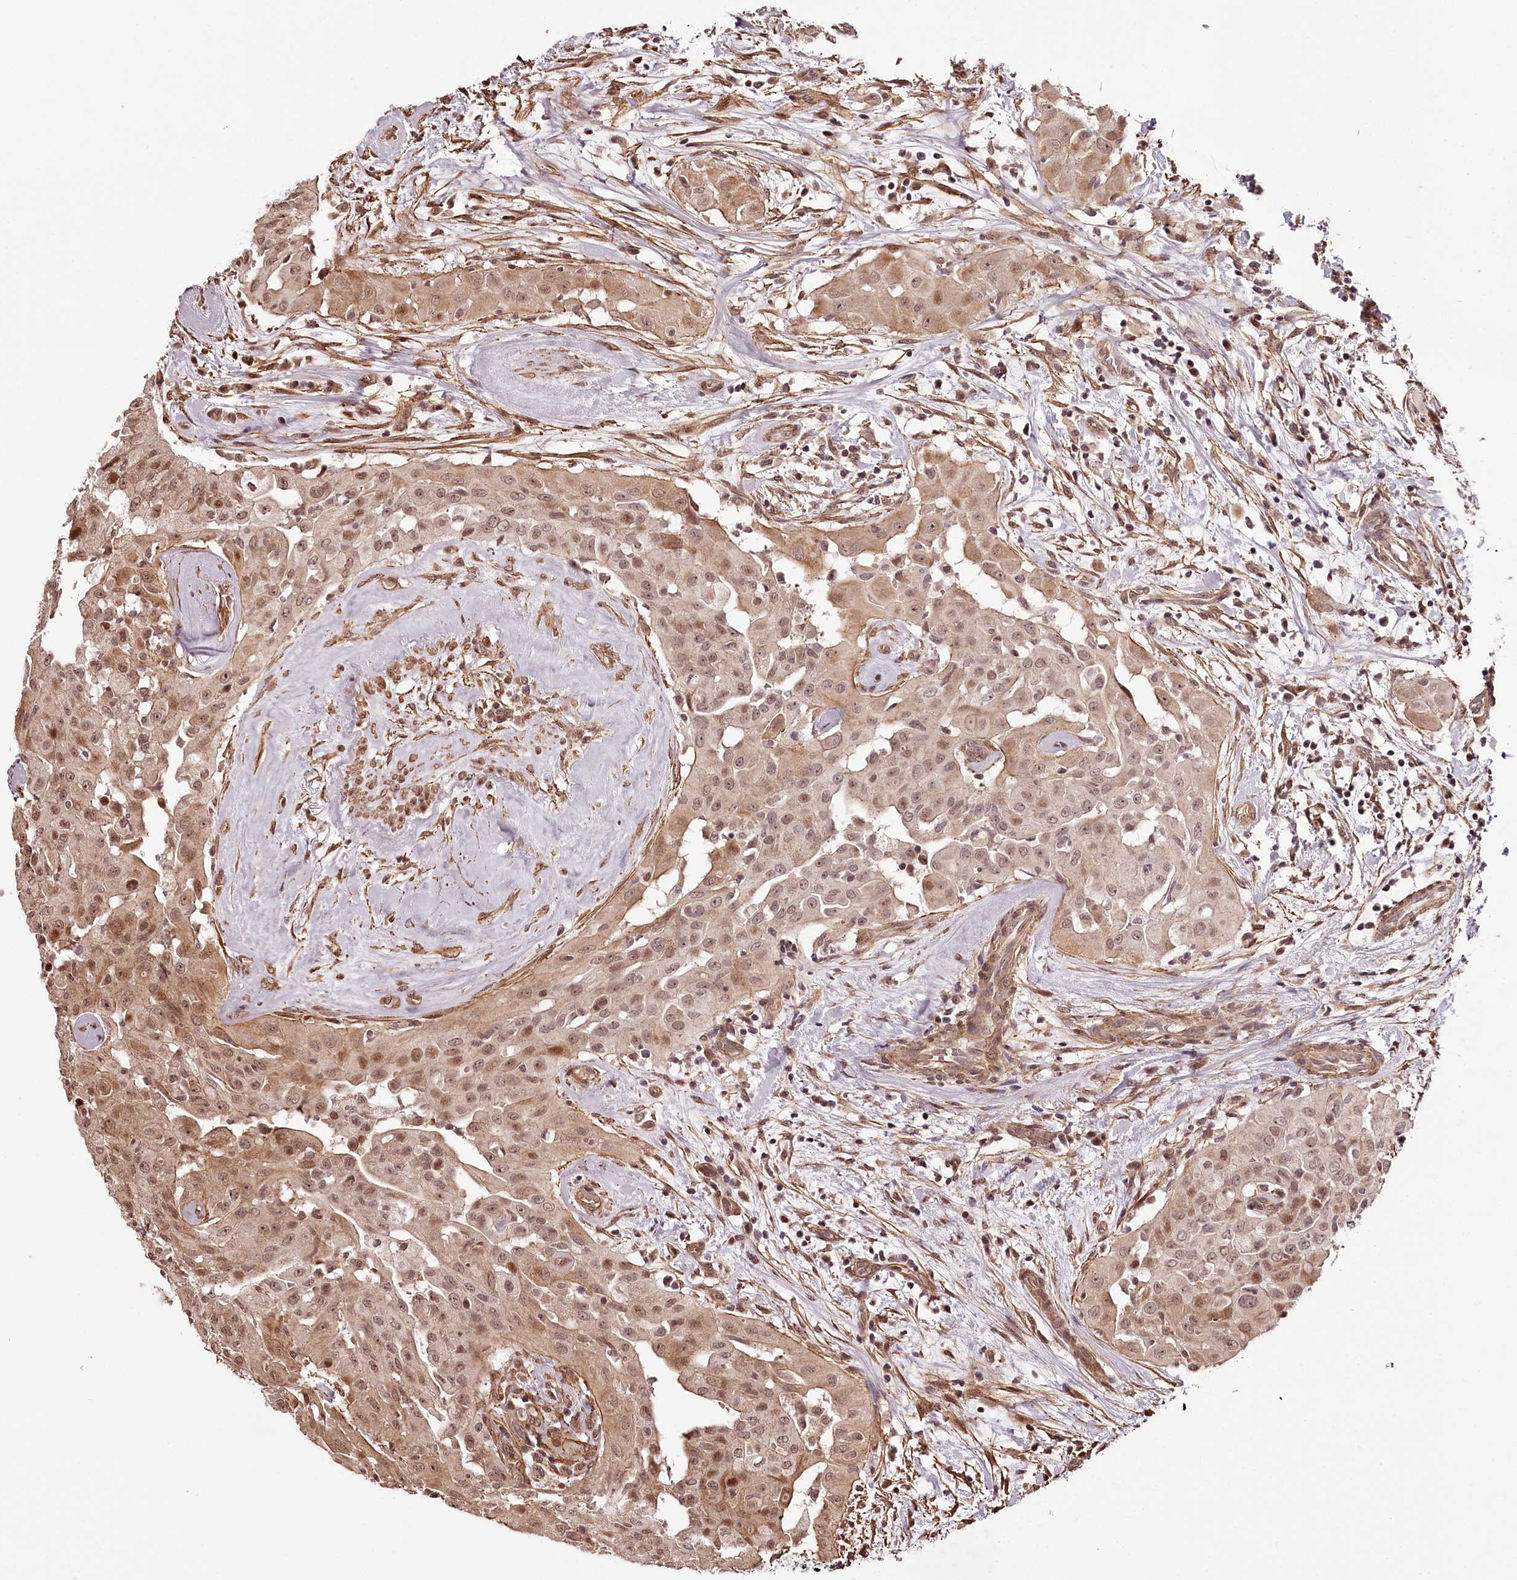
{"staining": {"intensity": "moderate", "quantity": ">75%", "location": "cytoplasmic/membranous,nuclear"}, "tissue": "thyroid cancer", "cell_type": "Tumor cells", "image_type": "cancer", "snomed": [{"axis": "morphology", "description": "Papillary adenocarcinoma, NOS"}, {"axis": "topography", "description": "Thyroid gland"}], "caption": "IHC photomicrograph of neoplastic tissue: human papillary adenocarcinoma (thyroid) stained using immunohistochemistry (IHC) shows medium levels of moderate protein expression localized specifically in the cytoplasmic/membranous and nuclear of tumor cells, appearing as a cytoplasmic/membranous and nuclear brown color.", "gene": "TTC33", "patient": {"sex": "female", "age": 59}}